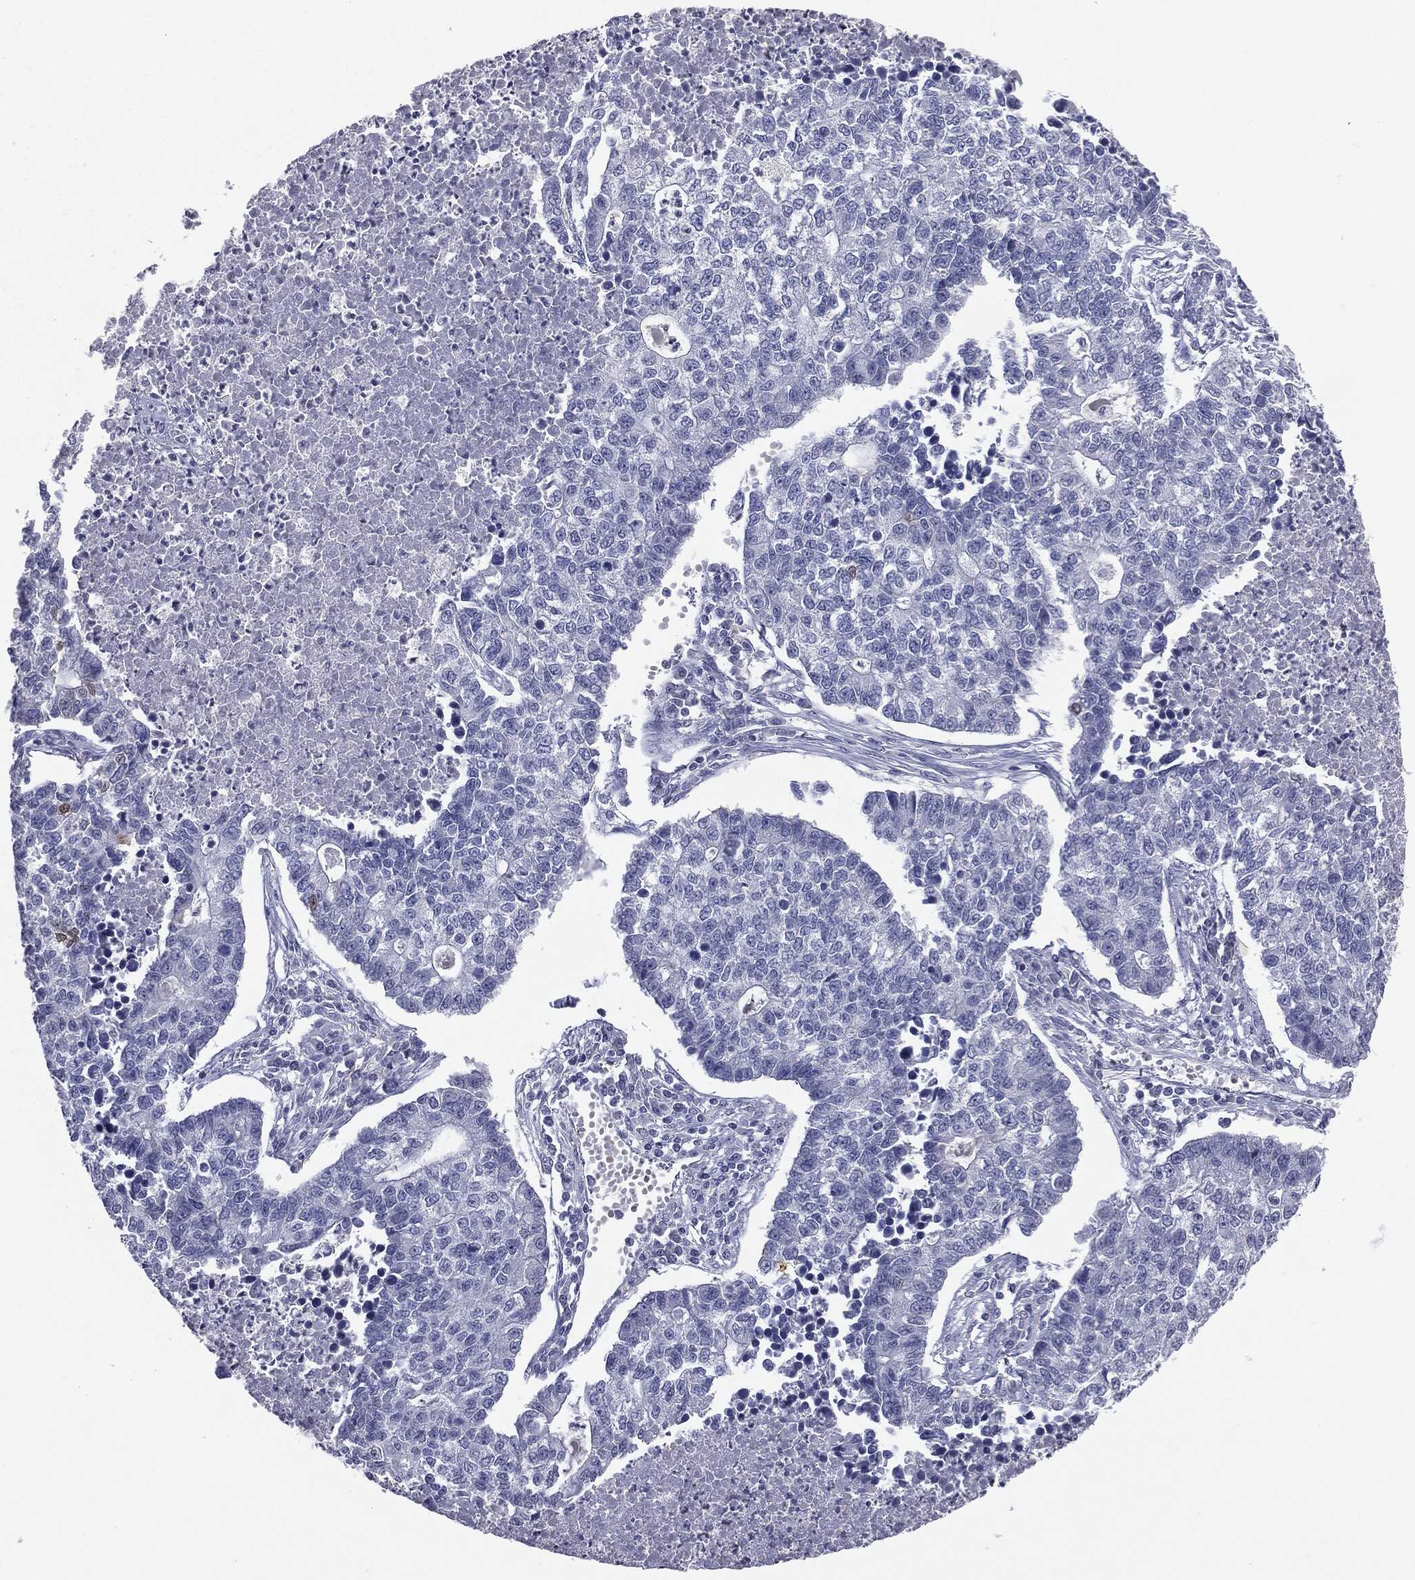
{"staining": {"intensity": "negative", "quantity": "none", "location": "none"}, "tissue": "lung cancer", "cell_type": "Tumor cells", "image_type": "cancer", "snomed": [{"axis": "morphology", "description": "Adenocarcinoma, NOS"}, {"axis": "topography", "description": "Lung"}], "caption": "This is a micrograph of immunohistochemistry (IHC) staining of lung cancer (adenocarcinoma), which shows no staining in tumor cells.", "gene": "SERPINB4", "patient": {"sex": "male", "age": 57}}